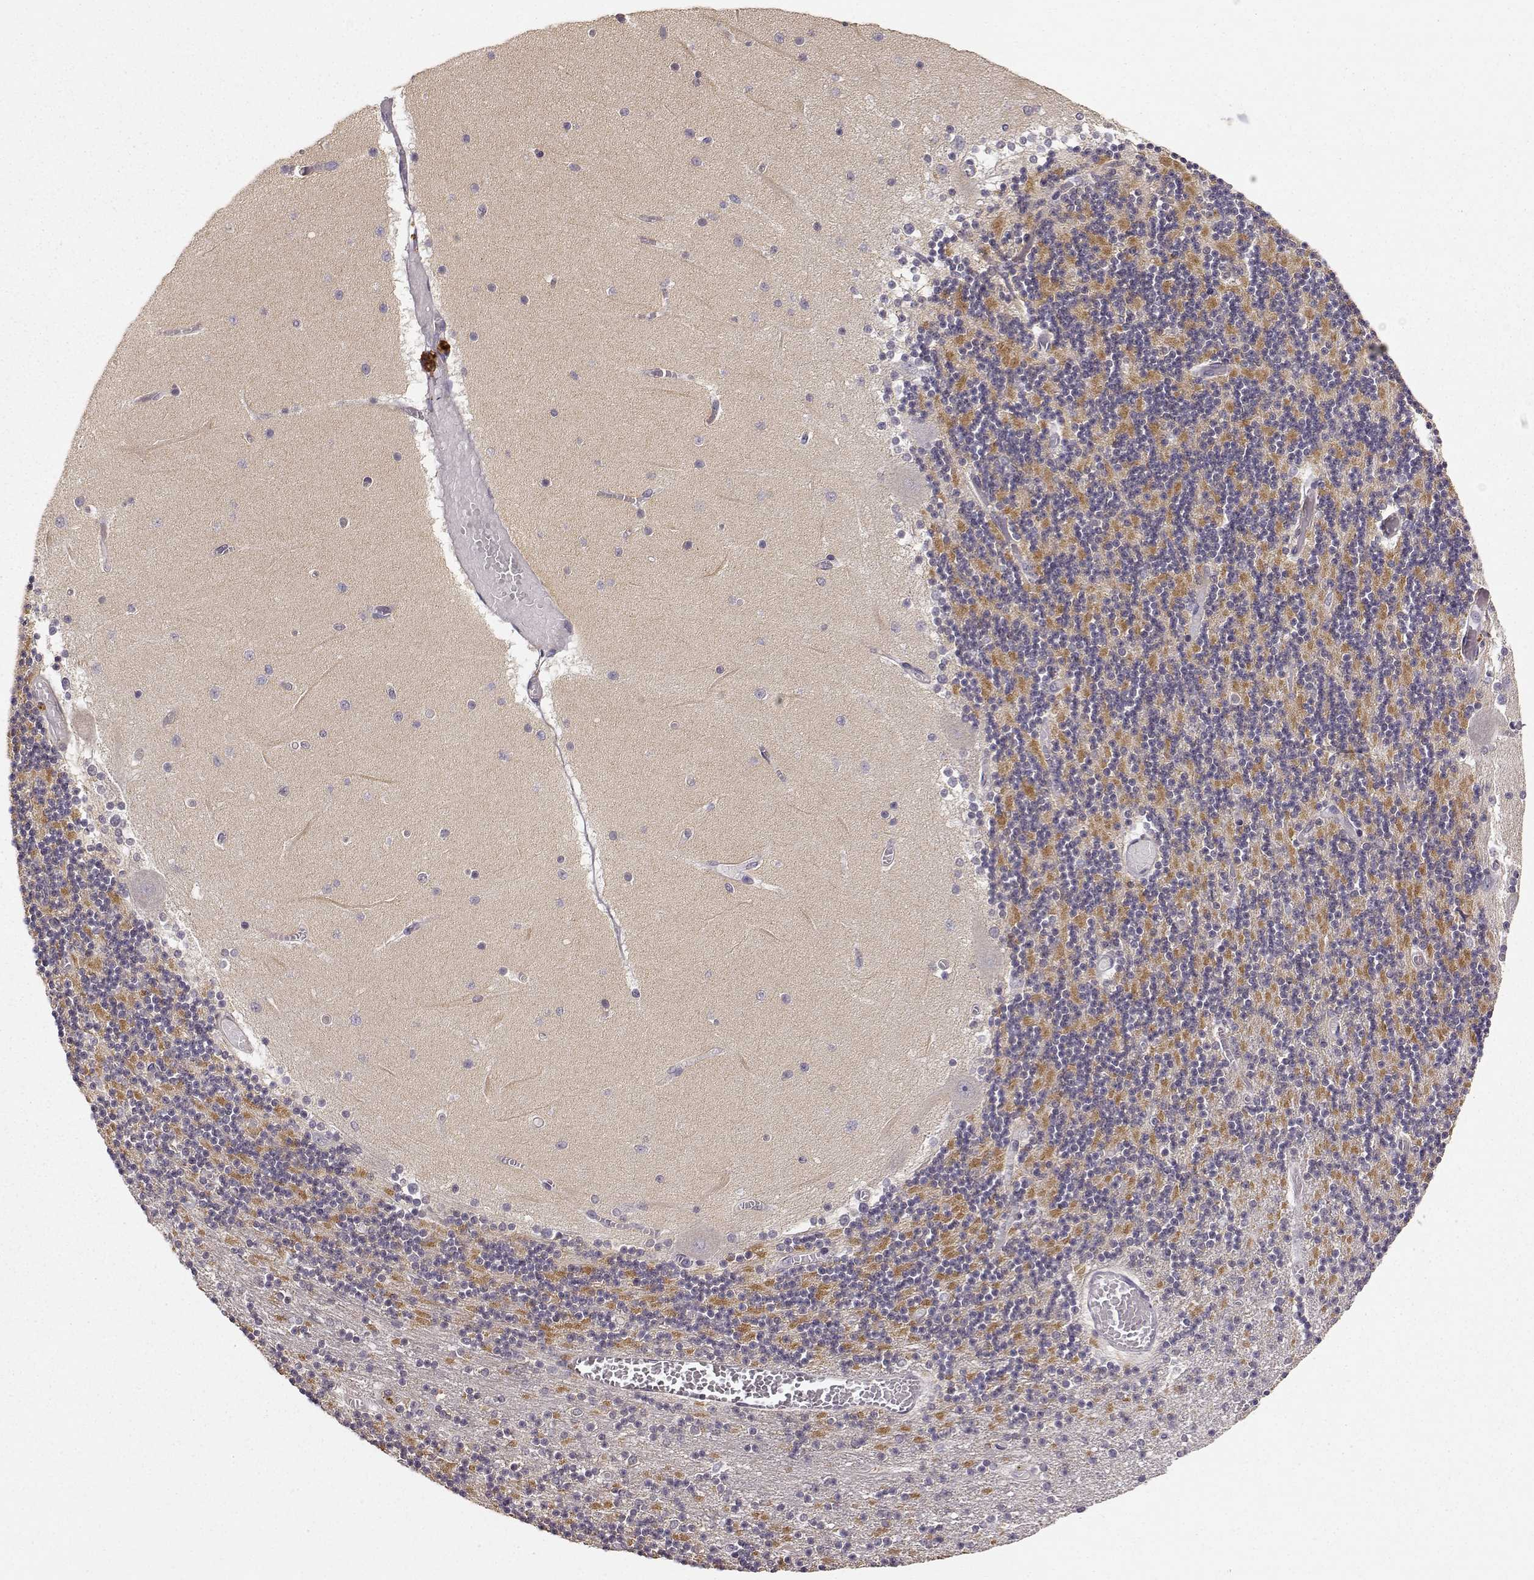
{"staining": {"intensity": "moderate", "quantity": "25%-75%", "location": "cytoplasmic/membranous"}, "tissue": "cerebellum", "cell_type": "Cells in granular layer", "image_type": "normal", "snomed": [{"axis": "morphology", "description": "Normal tissue, NOS"}, {"axis": "topography", "description": "Cerebellum"}], "caption": "Immunohistochemical staining of normal human cerebellum reveals medium levels of moderate cytoplasmic/membranous positivity in approximately 25%-75% of cells in granular layer. (DAB (3,3'-diaminobenzidine) IHC with brightfield microscopy, high magnification).", "gene": "ARHGEF2", "patient": {"sex": "female", "age": 28}}